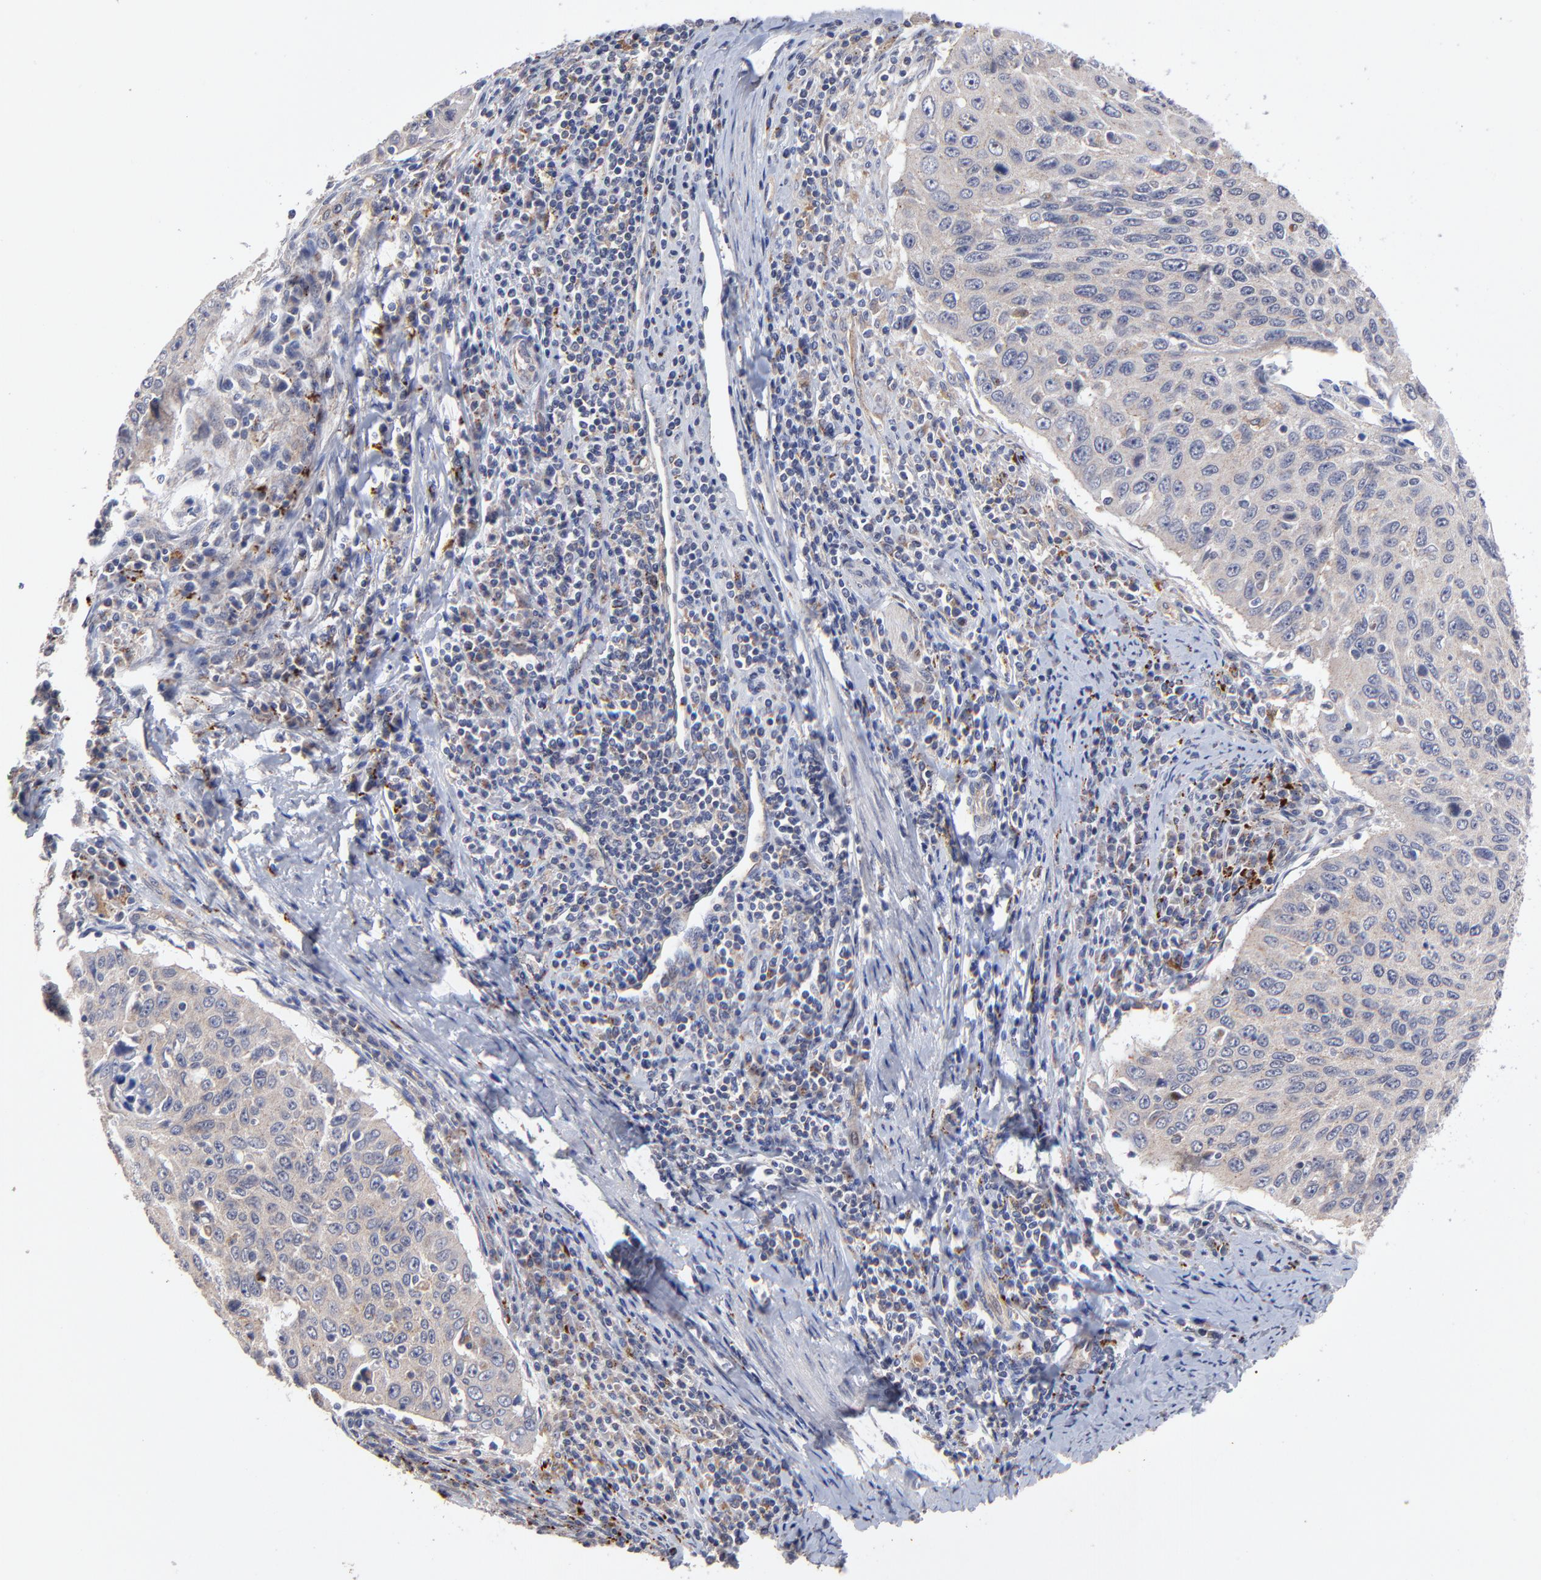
{"staining": {"intensity": "negative", "quantity": "none", "location": "none"}, "tissue": "cervical cancer", "cell_type": "Tumor cells", "image_type": "cancer", "snomed": [{"axis": "morphology", "description": "Squamous cell carcinoma, NOS"}, {"axis": "topography", "description": "Cervix"}], "caption": "An IHC histopathology image of squamous cell carcinoma (cervical) is shown. There is no staining in tumor cells of squamous cell carcinoma (cervical).", "gene": "PDE4B", "patient": {"sex": "female", "age": 53}}